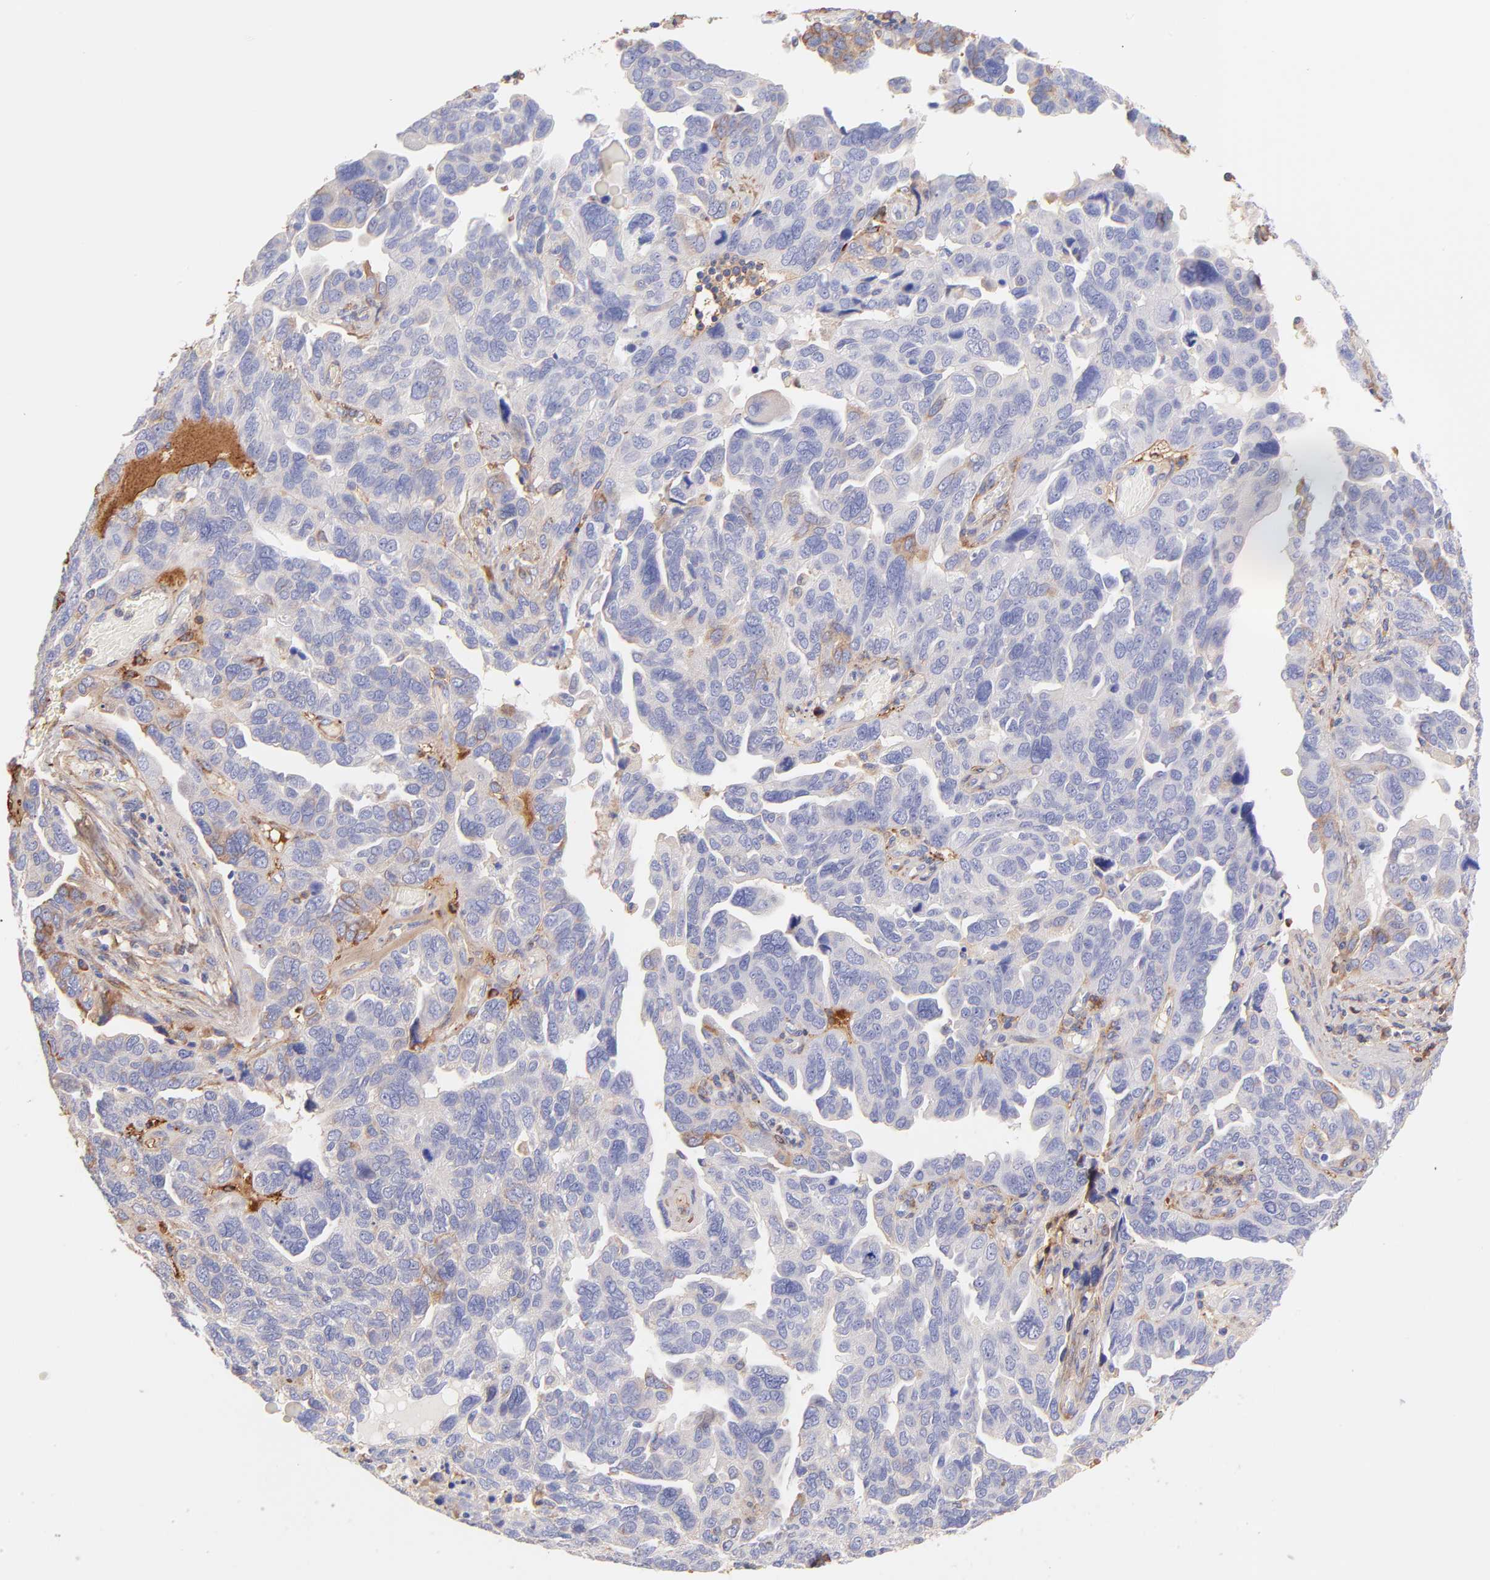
{"staining": {"intensity": "moderate", "quantity": "<25%", "location": "cytoplasmic/membranous"}, "tissue": "ovarian cancer", "cell_type": "Tumor cells", "image_type": "cancer", "snomed": [{"axis": "morphology", "description": "Cystadenocarcinoma, serous, NOS"}, {"axis": "topography", "description": "Ovary"}], "caption": "Approximately <25% of tumor cells in human serous cystadenocarcinoma (ovarian) display moderate cytoplasmic/membranous protein staining as visualized by brown immunohistochemical staining.", "gene": "BGN", "patient": {"sex": "female", "age": 64}}